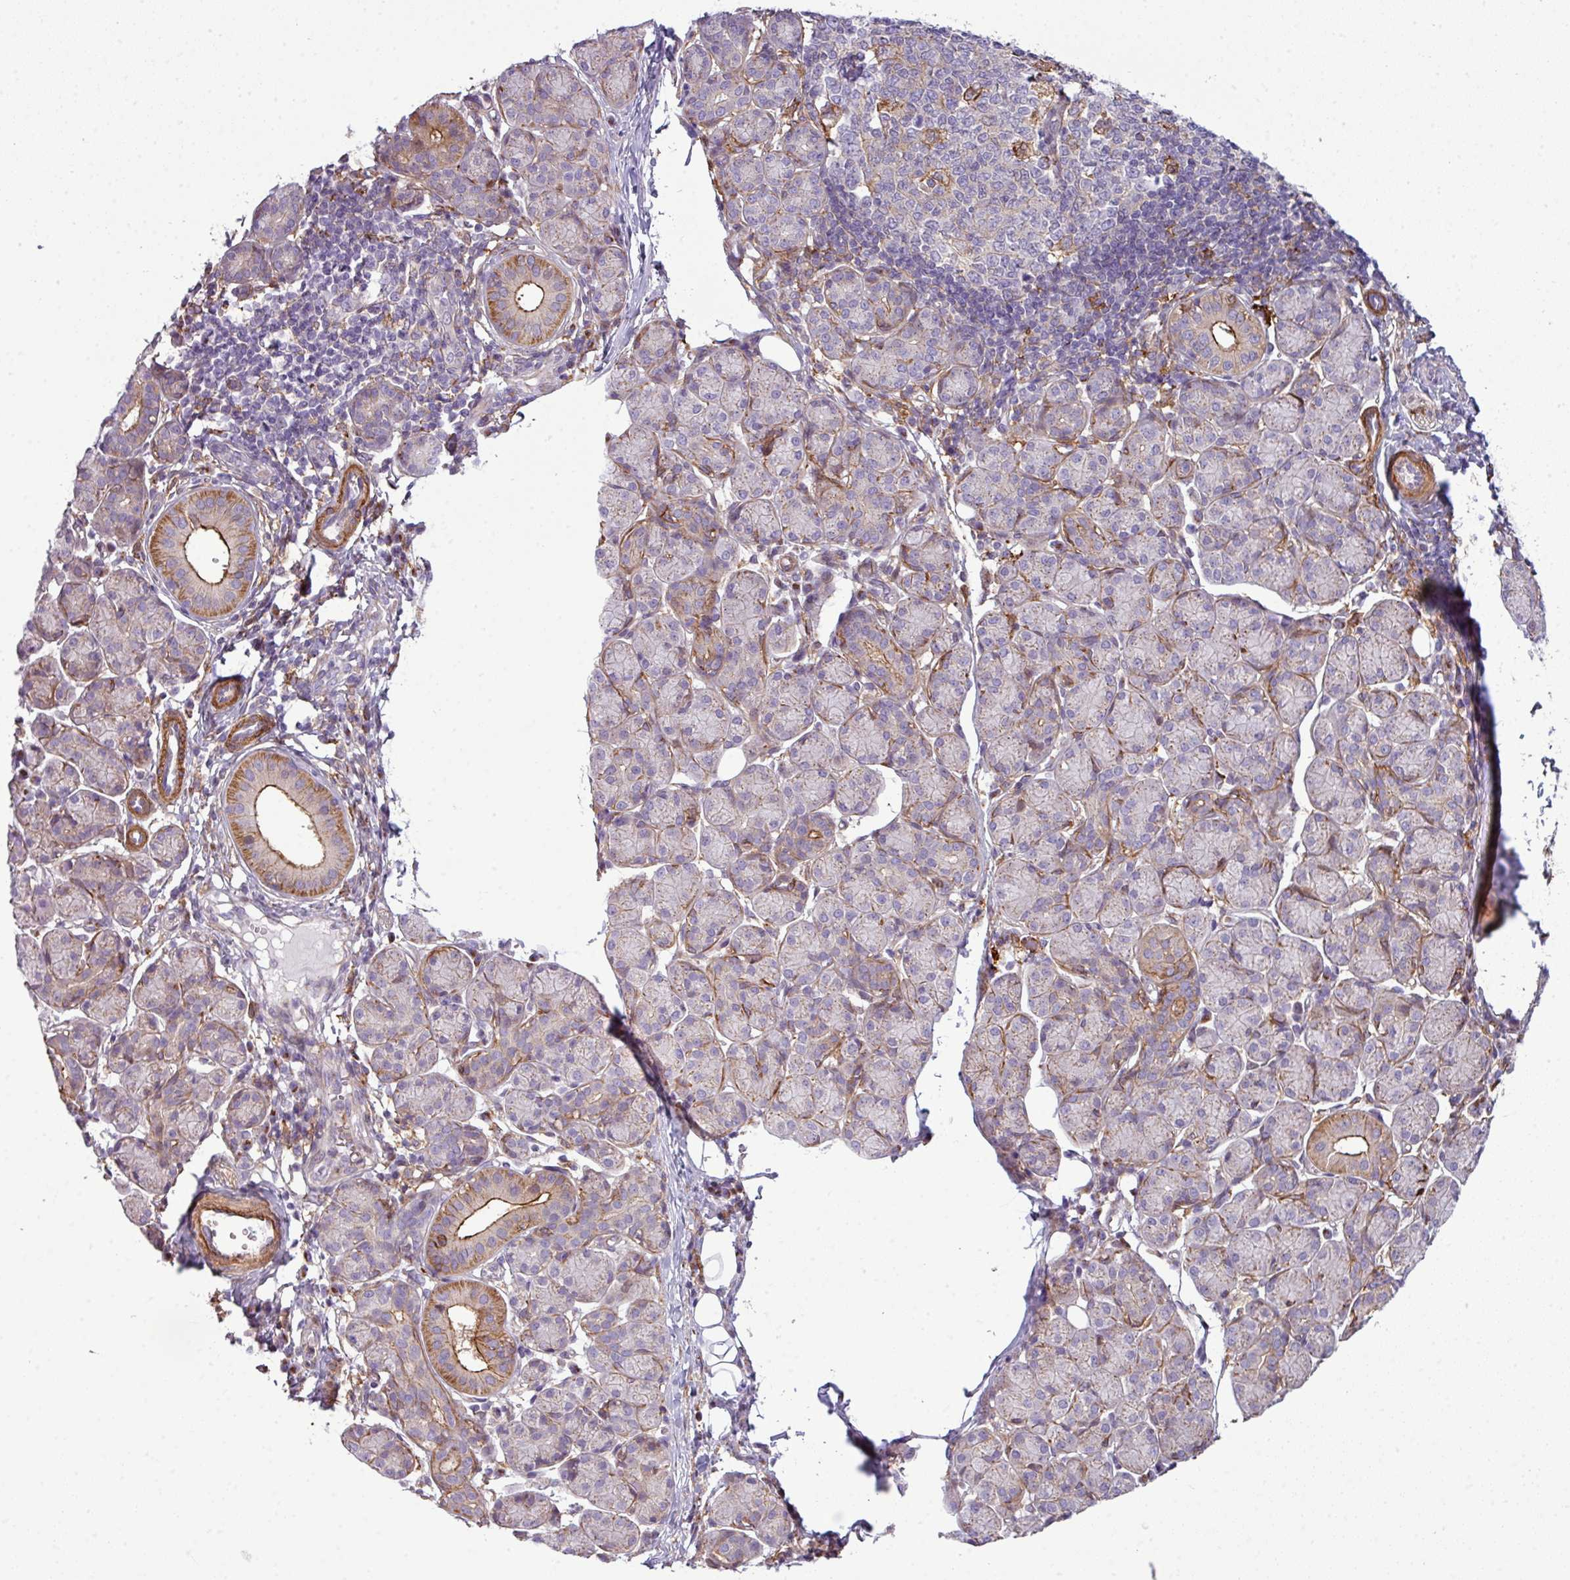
{"staining": {"intensity": "moderate", "quantity": "<25%", "location": "cytoplasmic/membranous"}, "tissue": "salivary gland", "cell_type": "Glandular cells", "image_type": "normal", "snomed": [{"axis": "morphology", "description": "Normal tissue, NOS"}, {"axis": "morphology", "description": "Inflammation, NOS"}, {"axis": "topography", "description": "Lymph node"}, {"axis": "topography", "description": "Salivary gland"}], "caption": "Immunohistochemical staining of normal salivary gland reveals <25% levels of moderate cytoplasmic/membranous protein positivity in about <25% of glandular cells.", "gene": "COL8A1", "patient": {"sex": "male", "age": 3}}